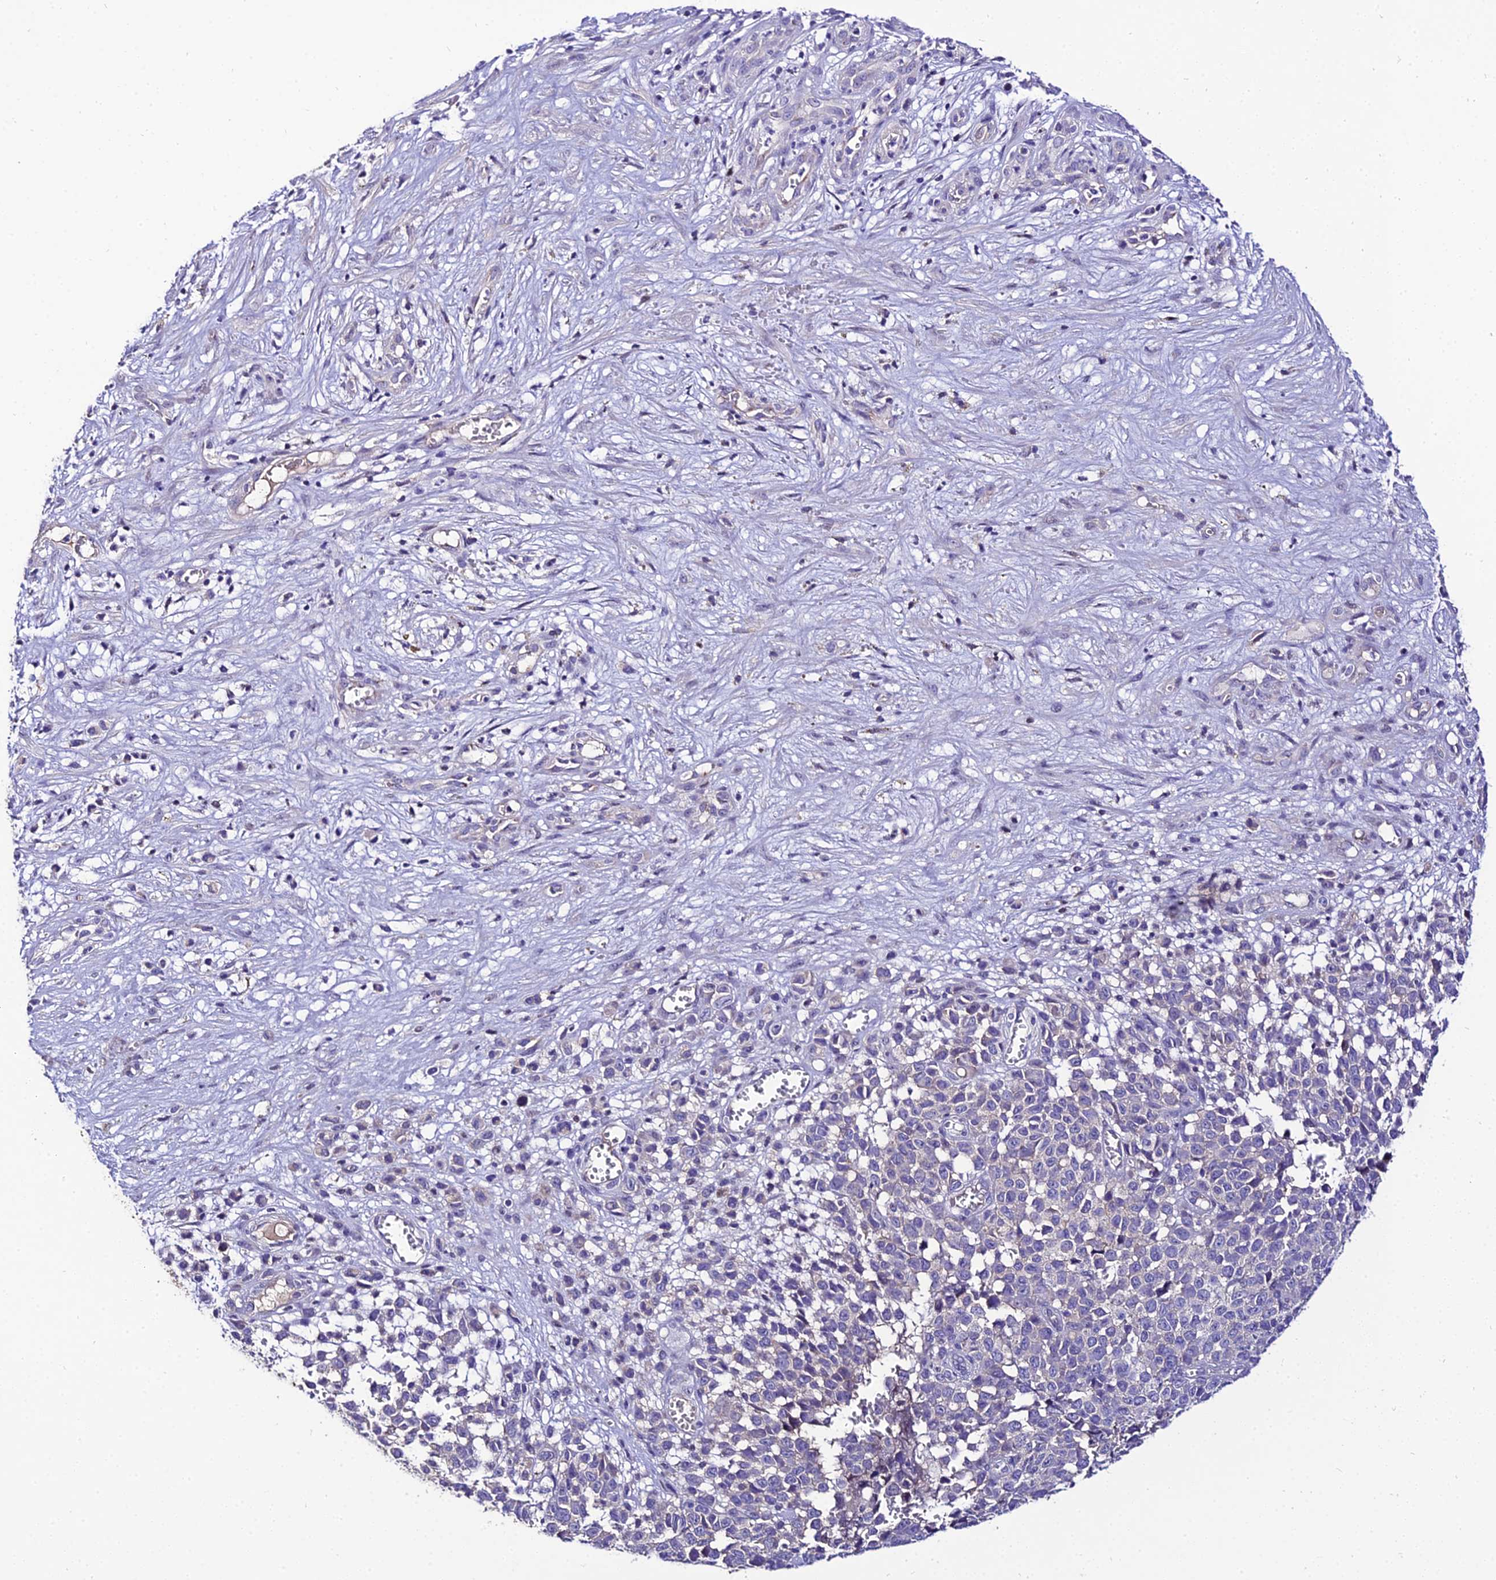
{"staining": {"intensity": "negative", "quantity": "none", "location": "none"}, "tissue": "melanoma", "cell_type": "Tumor cells", "image_type": "cancer", "snomed": [{"axis": "morphology", "description": "Malignant melanoma, NOS"}, {"axis": "topography", "description": "Nose, NOS"}], "caption": "IHC photomicrograph of human melanoma stained for a protein (brown), which shows no expression in tumor cells.", "gene": "SHQ1", "patient": {"sex": "female", "age": 48}}